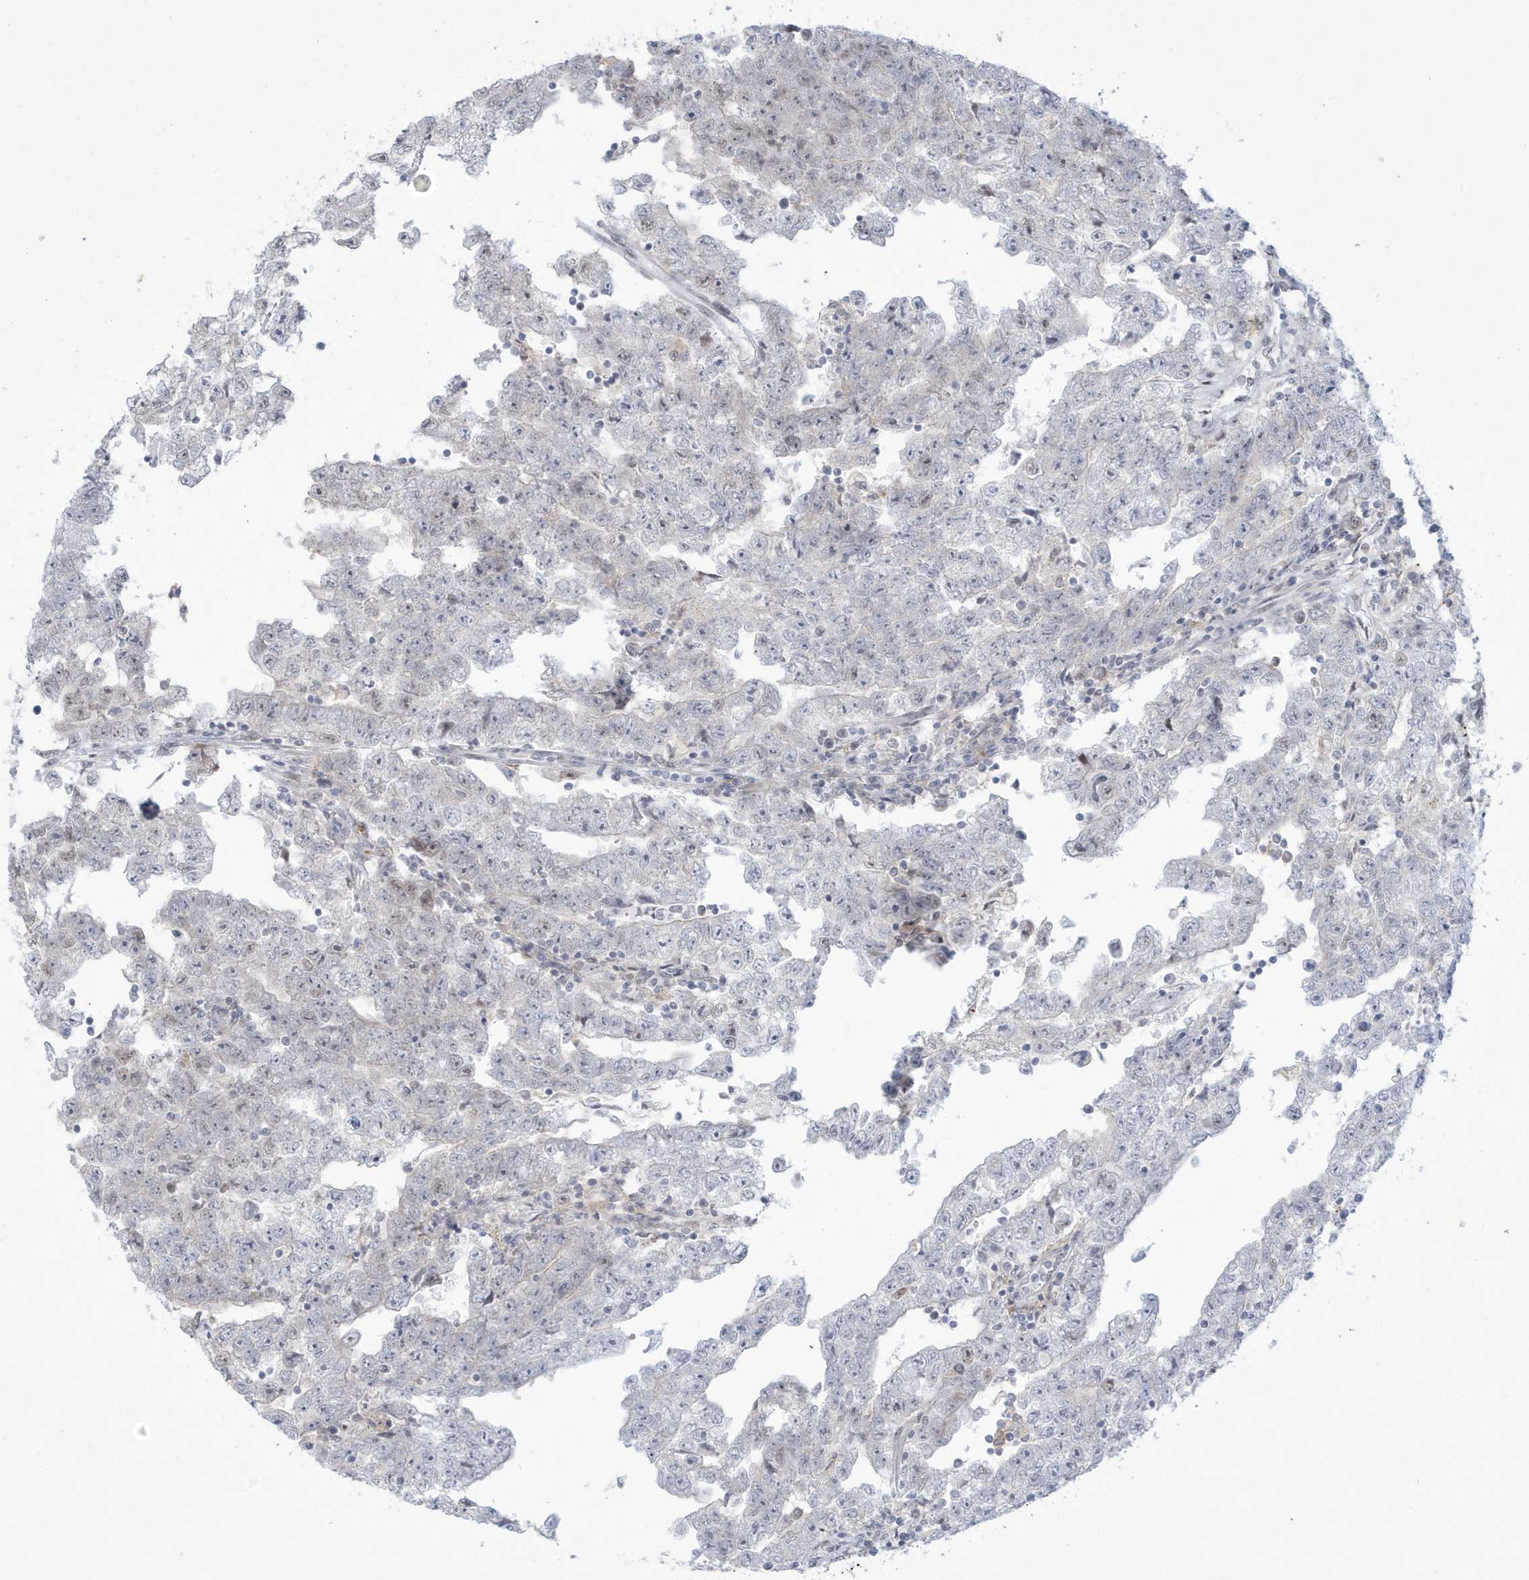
{"staining": {"intensity": "negative", "quantity": "none", "location": "none"}, "tissue": "testis cancer", "cell_type": "Tumor cells", "image_type": "cancer", "snomed": [{"axis": "morphology", "description": "Carcinoma, Embryonal, NOS"}, {"axis": "topography", "description": "Testis"}], "caption": "Immunohistochemistry photomicrograph of neoplastic tissue: human embryonal carcinoma (testis) stained with DAB (3,3'-diaminobenzidine) displays no significant protein positivity in tumor cells.", "gene": "HERC6", "patient": {"sex": "male", "age": 25}}